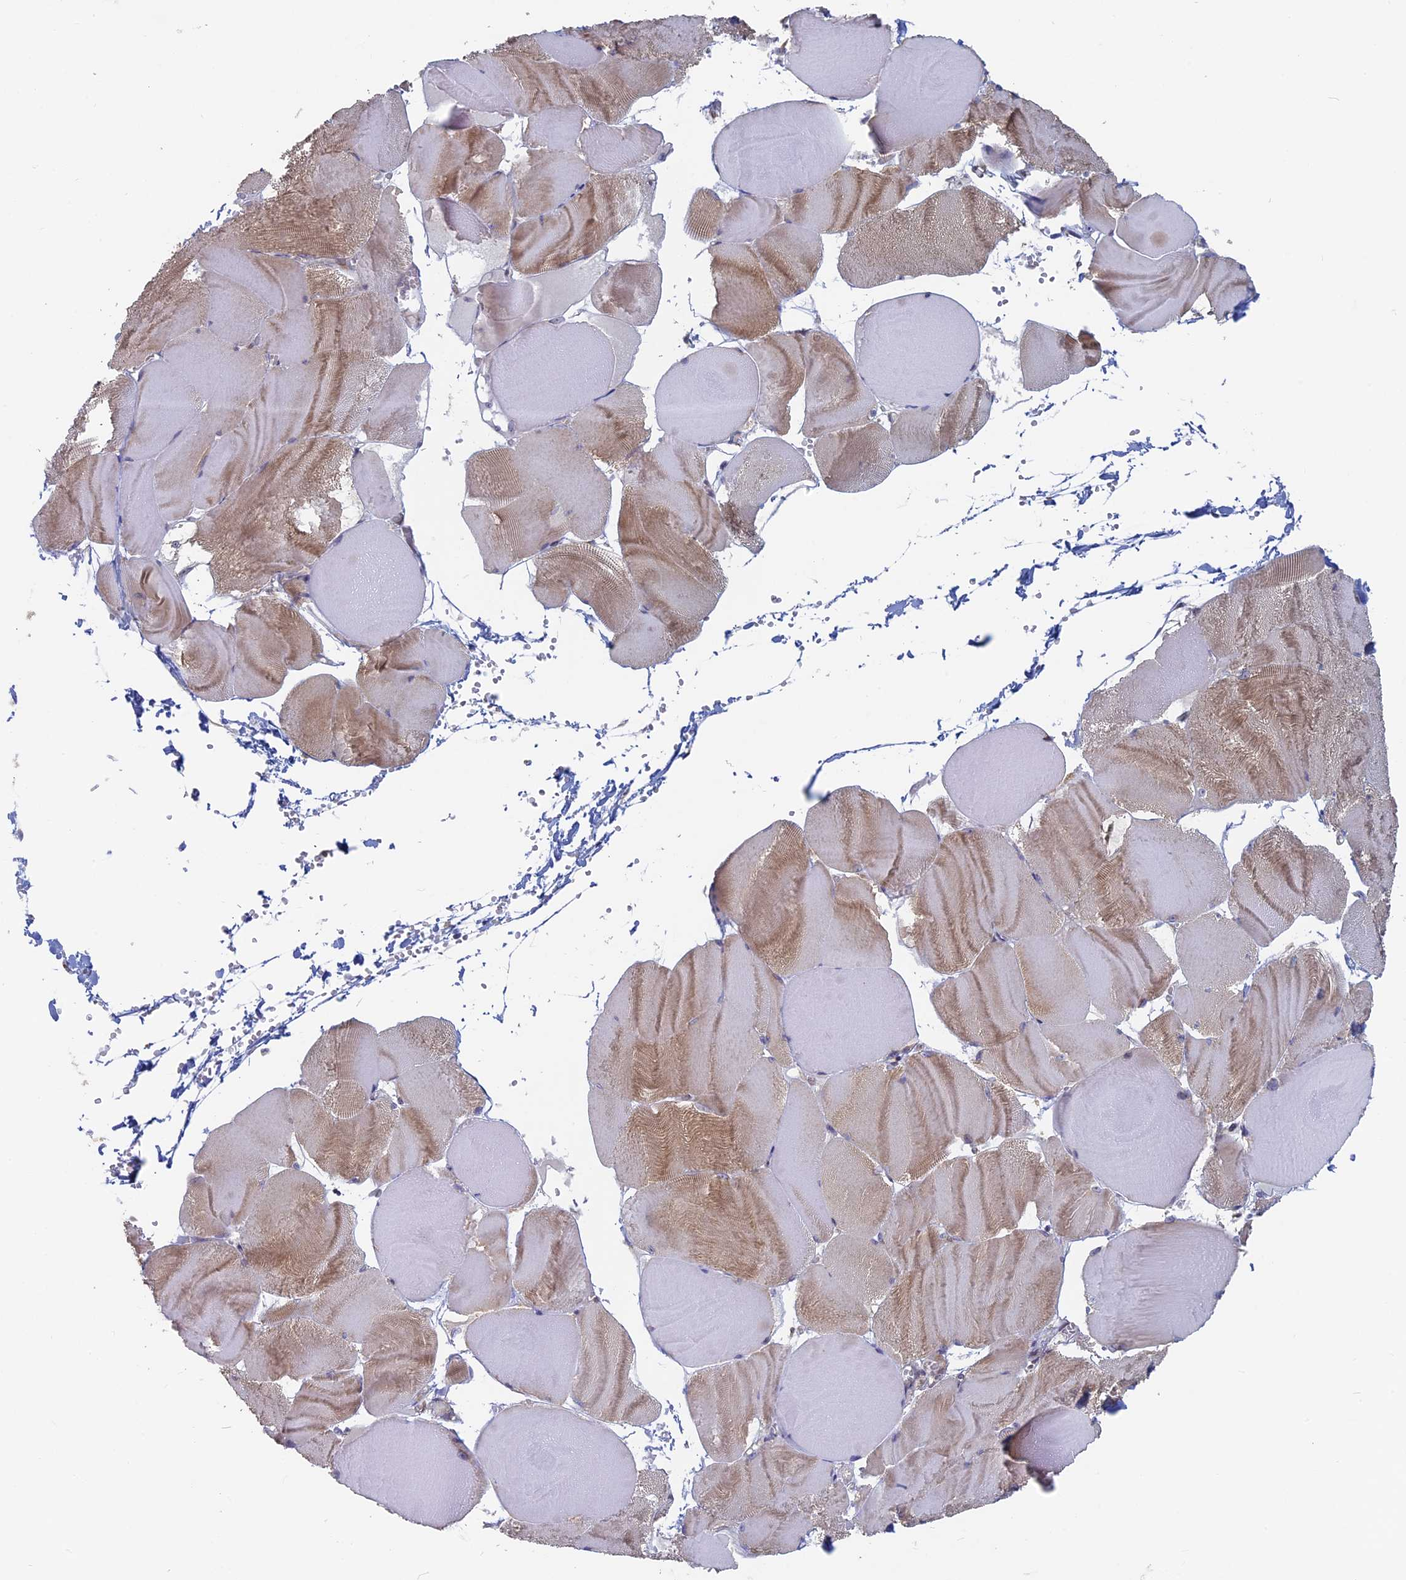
{"staining": {"intensity": "moderate", "quantity": ">75%", "location": "cytoplasmic/membranous"}, "tissue": "skeletal muscle", "cell_type": "Myocytes", "image_type": "normal", "snomed": [{"axis": "morphology", "description": "Normal tissue, NOS"}, {"axis": "morphology", "description": "Basal cell carcinoma"}, {"axis": "topography", "description": "Skeletal muscle"}], "caption": "A medium amount of moderate cytoplasmic/membranous expression is present in approximately >75% of myocytes in benign skeletal muscle.", "gene": "TBC1D30", "patient": {"sex": "female", "age": 64}}